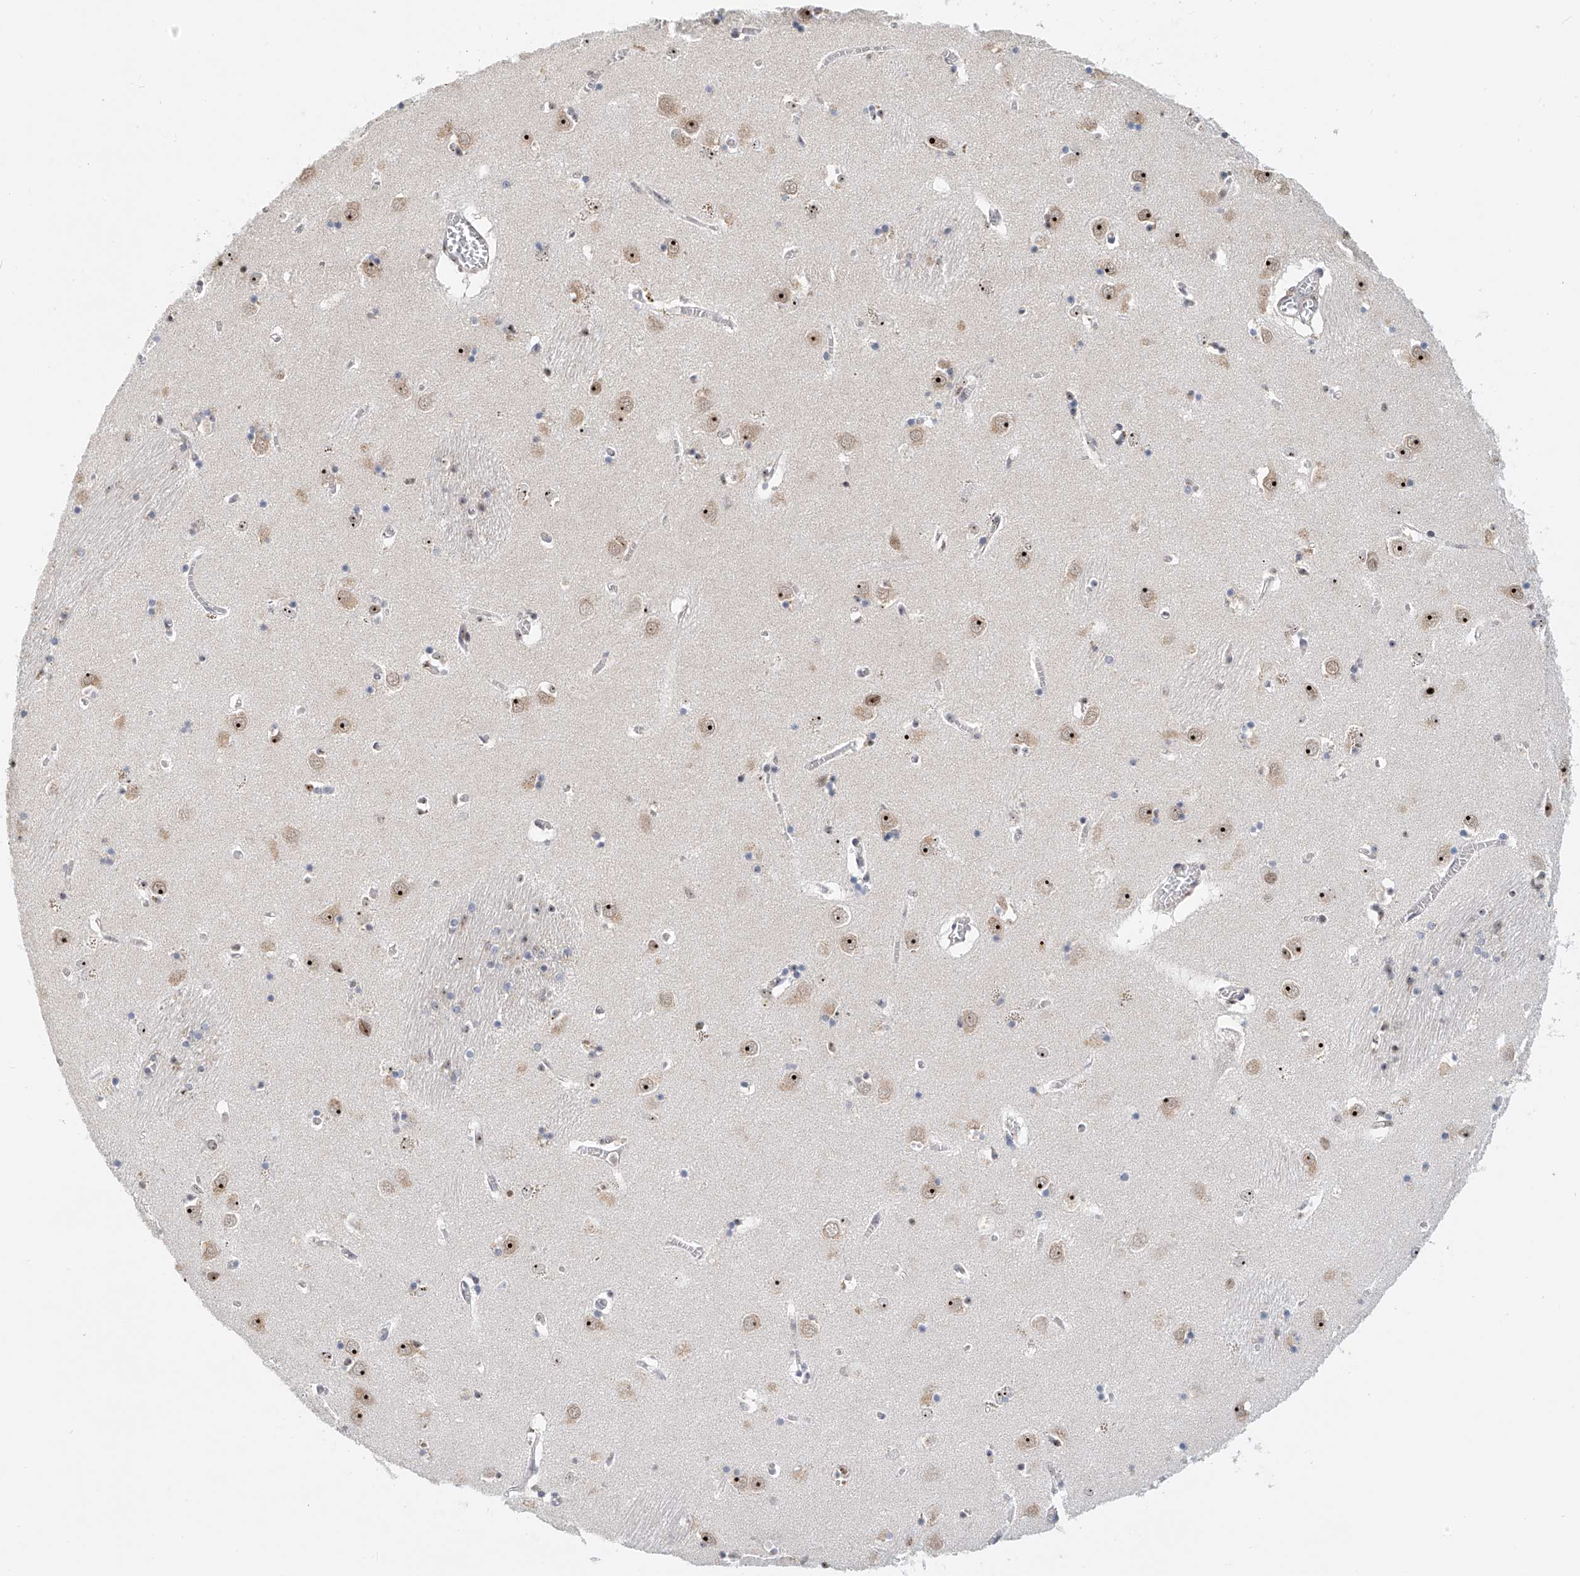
{"staining": {"intensity": "moderate", "quantity": "<25%", "location": "nuclear"}, "tissue": "caudate", "cell_type": "Glial cells", "image_type": "normal", "snomed": [{"axis": "morphology", "description": "Normal tissue, NOS"}, {"axis": "topography", "description": "Lateral ventricle wall"}], "caption": "A micrograph of caudate stained for a protein shows moderate nuclear brown staining in glial cells. The staining is performed using DAB (3,3'-diaminobenzidine) brown chromogen to label protein expression. The nuclei are counter-stained blue using hematoxylin.", "gene": "PRUNE2", "patient": {"sex": "male", "age": 70}}